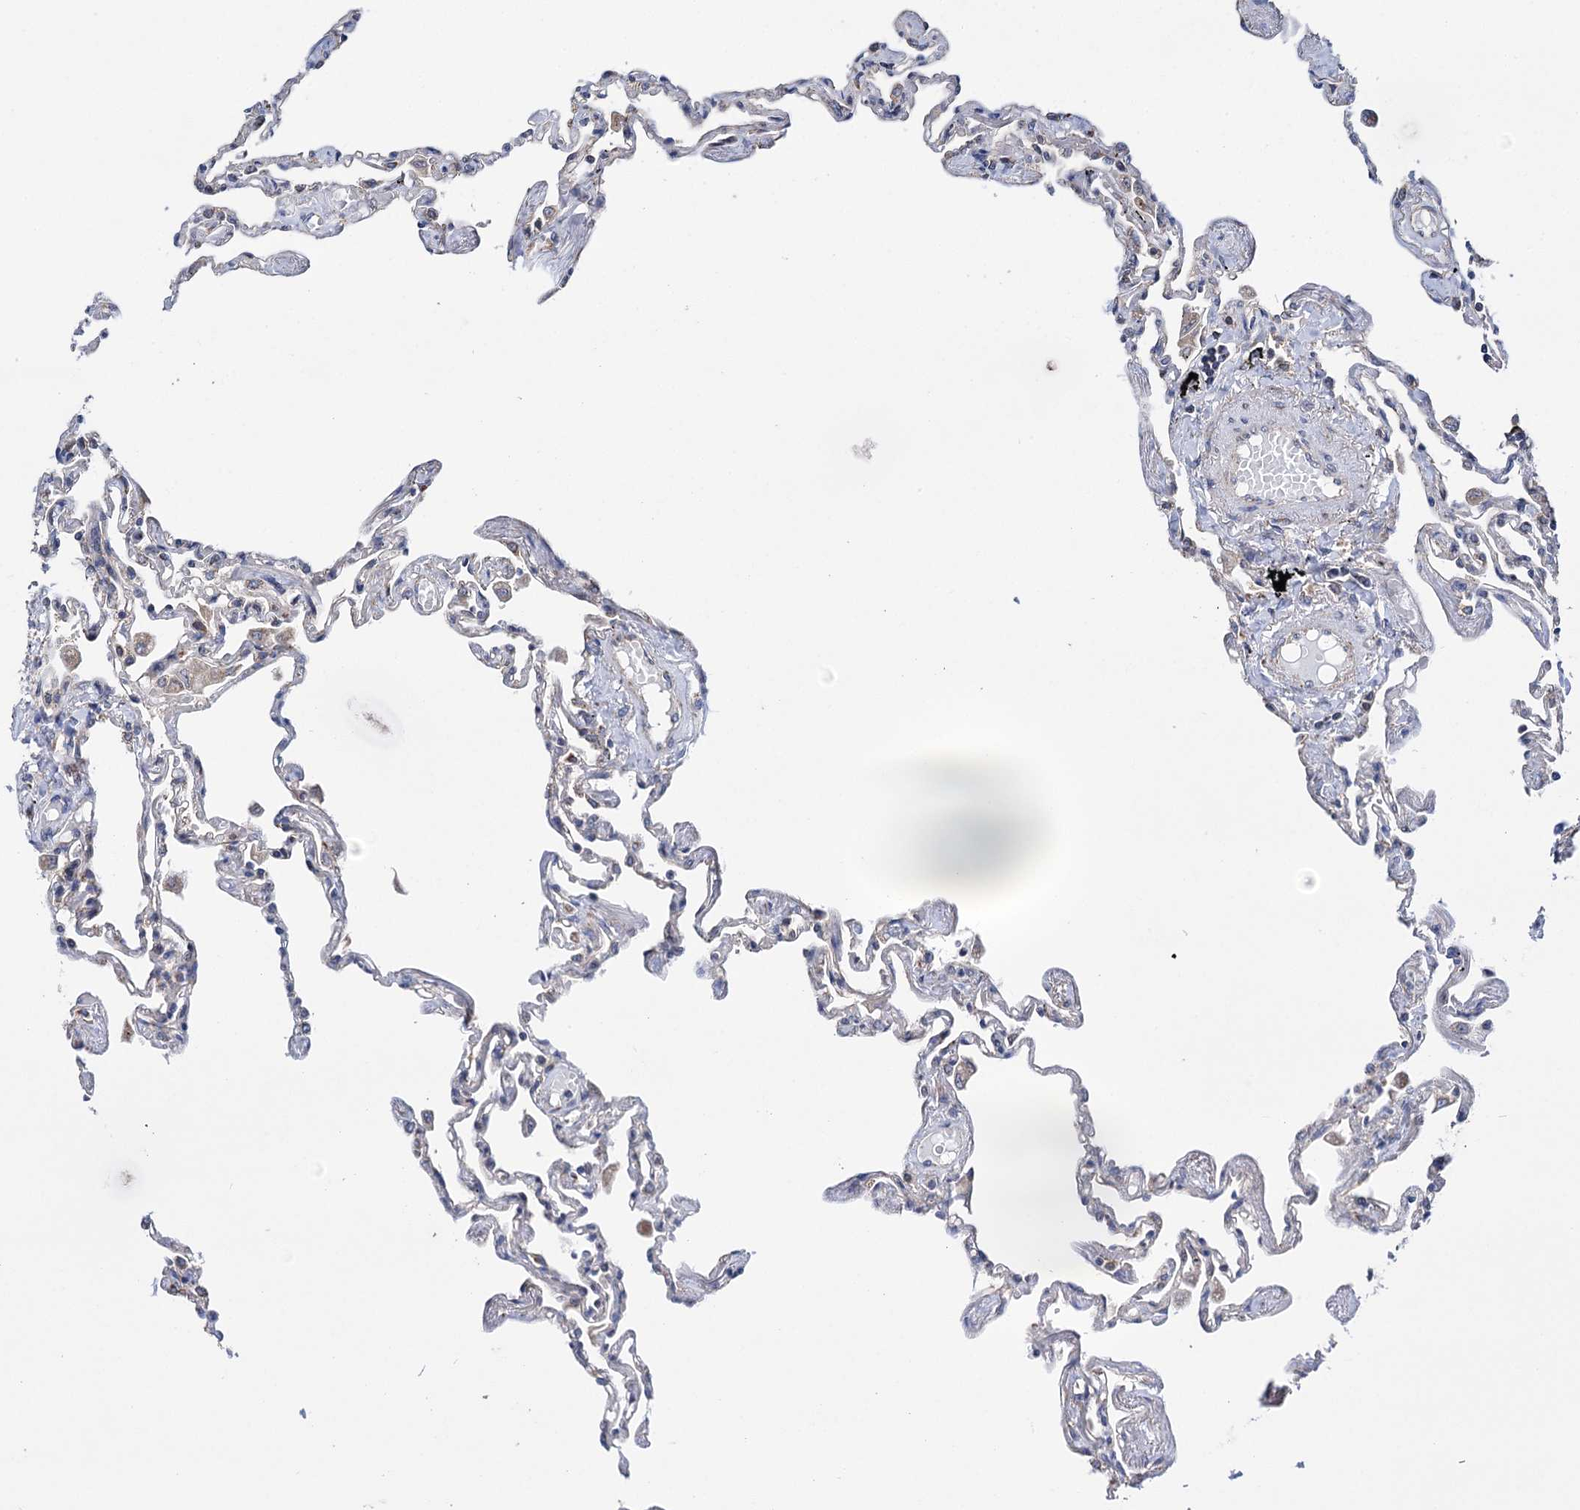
{"staining": {"intensity": "moderate", "quantity": "<25%", "location": "cytoplasmic/membranous"}, "tissue": "lung", "cell_type": "Alveolar cells", "image_type": "normal", "snomed": [{"axis": "morphology", "description": "Normal tissue, NOS"}, {"axis": "topography", "description": "Lung"}], "caption": "Immunohistochemical staining of unremarkable lung reveals moderate cytoplasmic/membranous protein positivity in approximately <25% of alveolar cells.", "gene": "SUCLA2", "patient": {"sex": "female", "age": 67}}